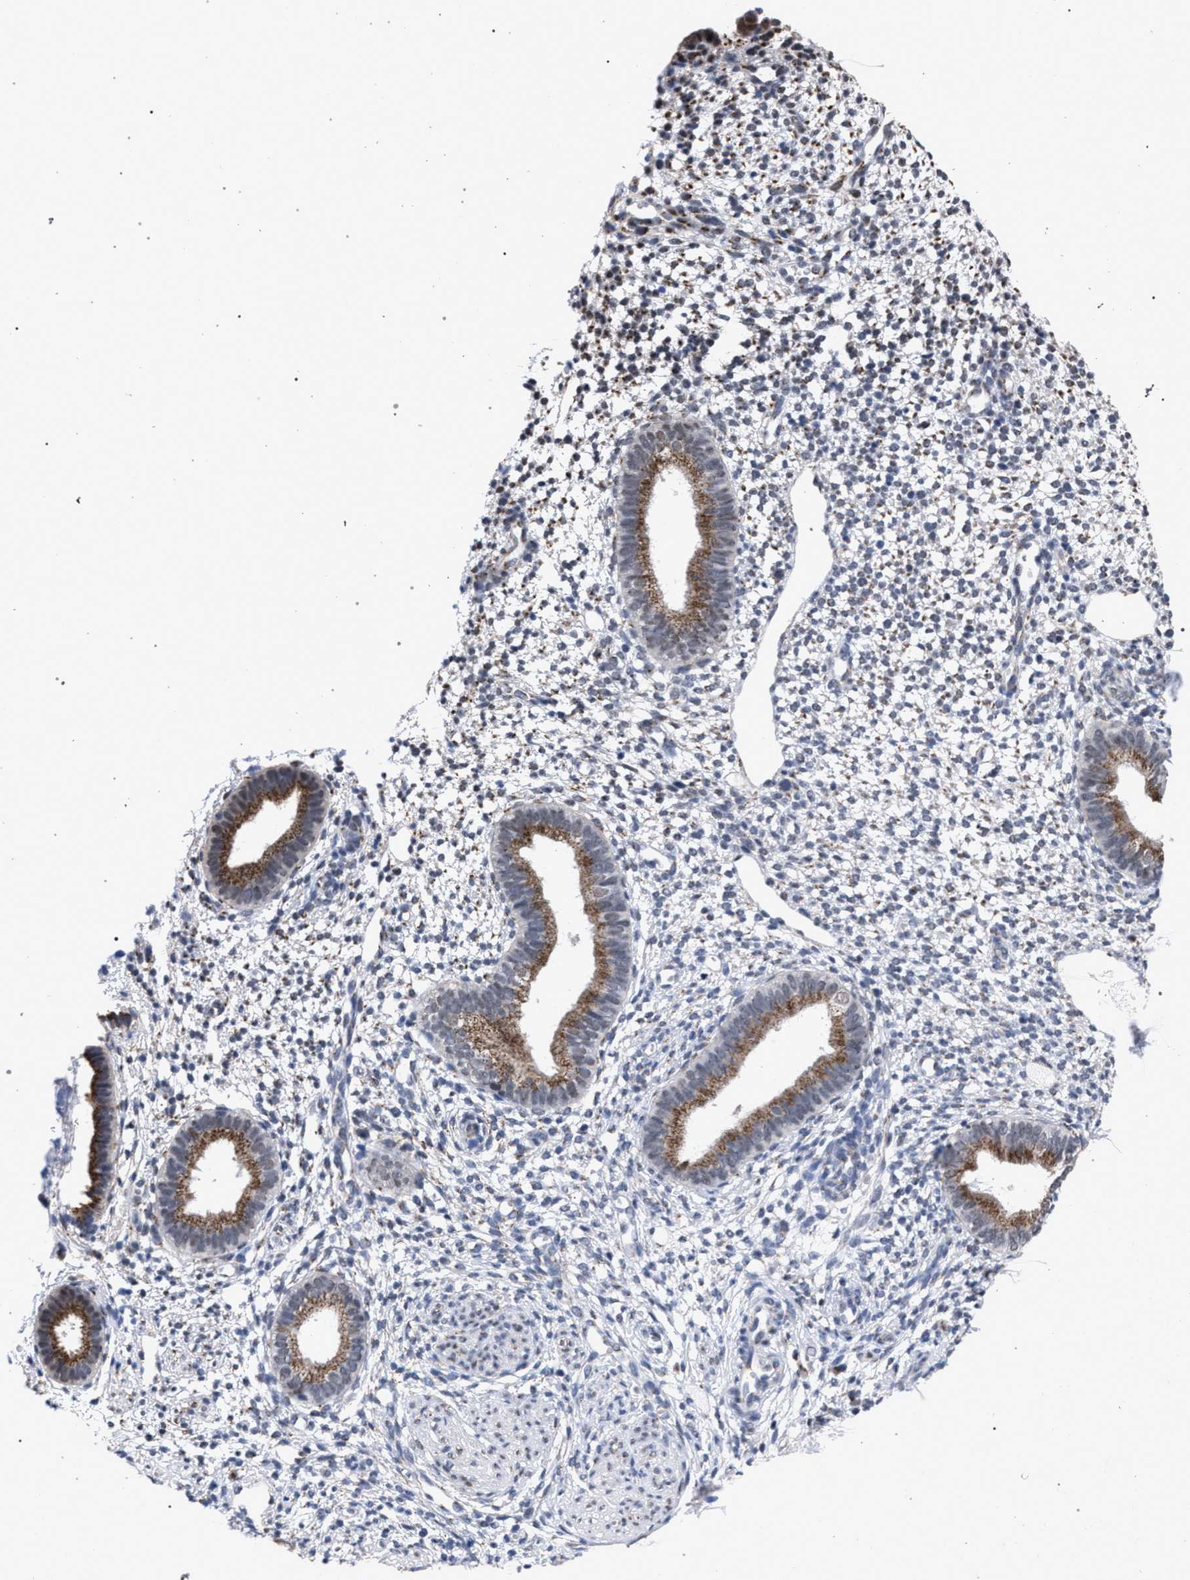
{"staining": {"intensity": "weak", "quantity": "<25%", "location": "cytoplasmic/membranous"}, "tissue": "endometrium", "cell_type": "Cells in endometrial stroma", "image_type": "normal", "snomed": [{"axis": "morphology", "description": "Normal tissue, NOS"}, {"axis": "topography", "description": "Endometrium"}], "caption": "Immunohistochemistry (IHC) histopathology image of unremarkable human endometrium stained for a protein (brown), which exhibits no expression in cells in endometrial stroma.", "gene": "GOLGA2", "patient": {"sex": "female", "age": 46}}